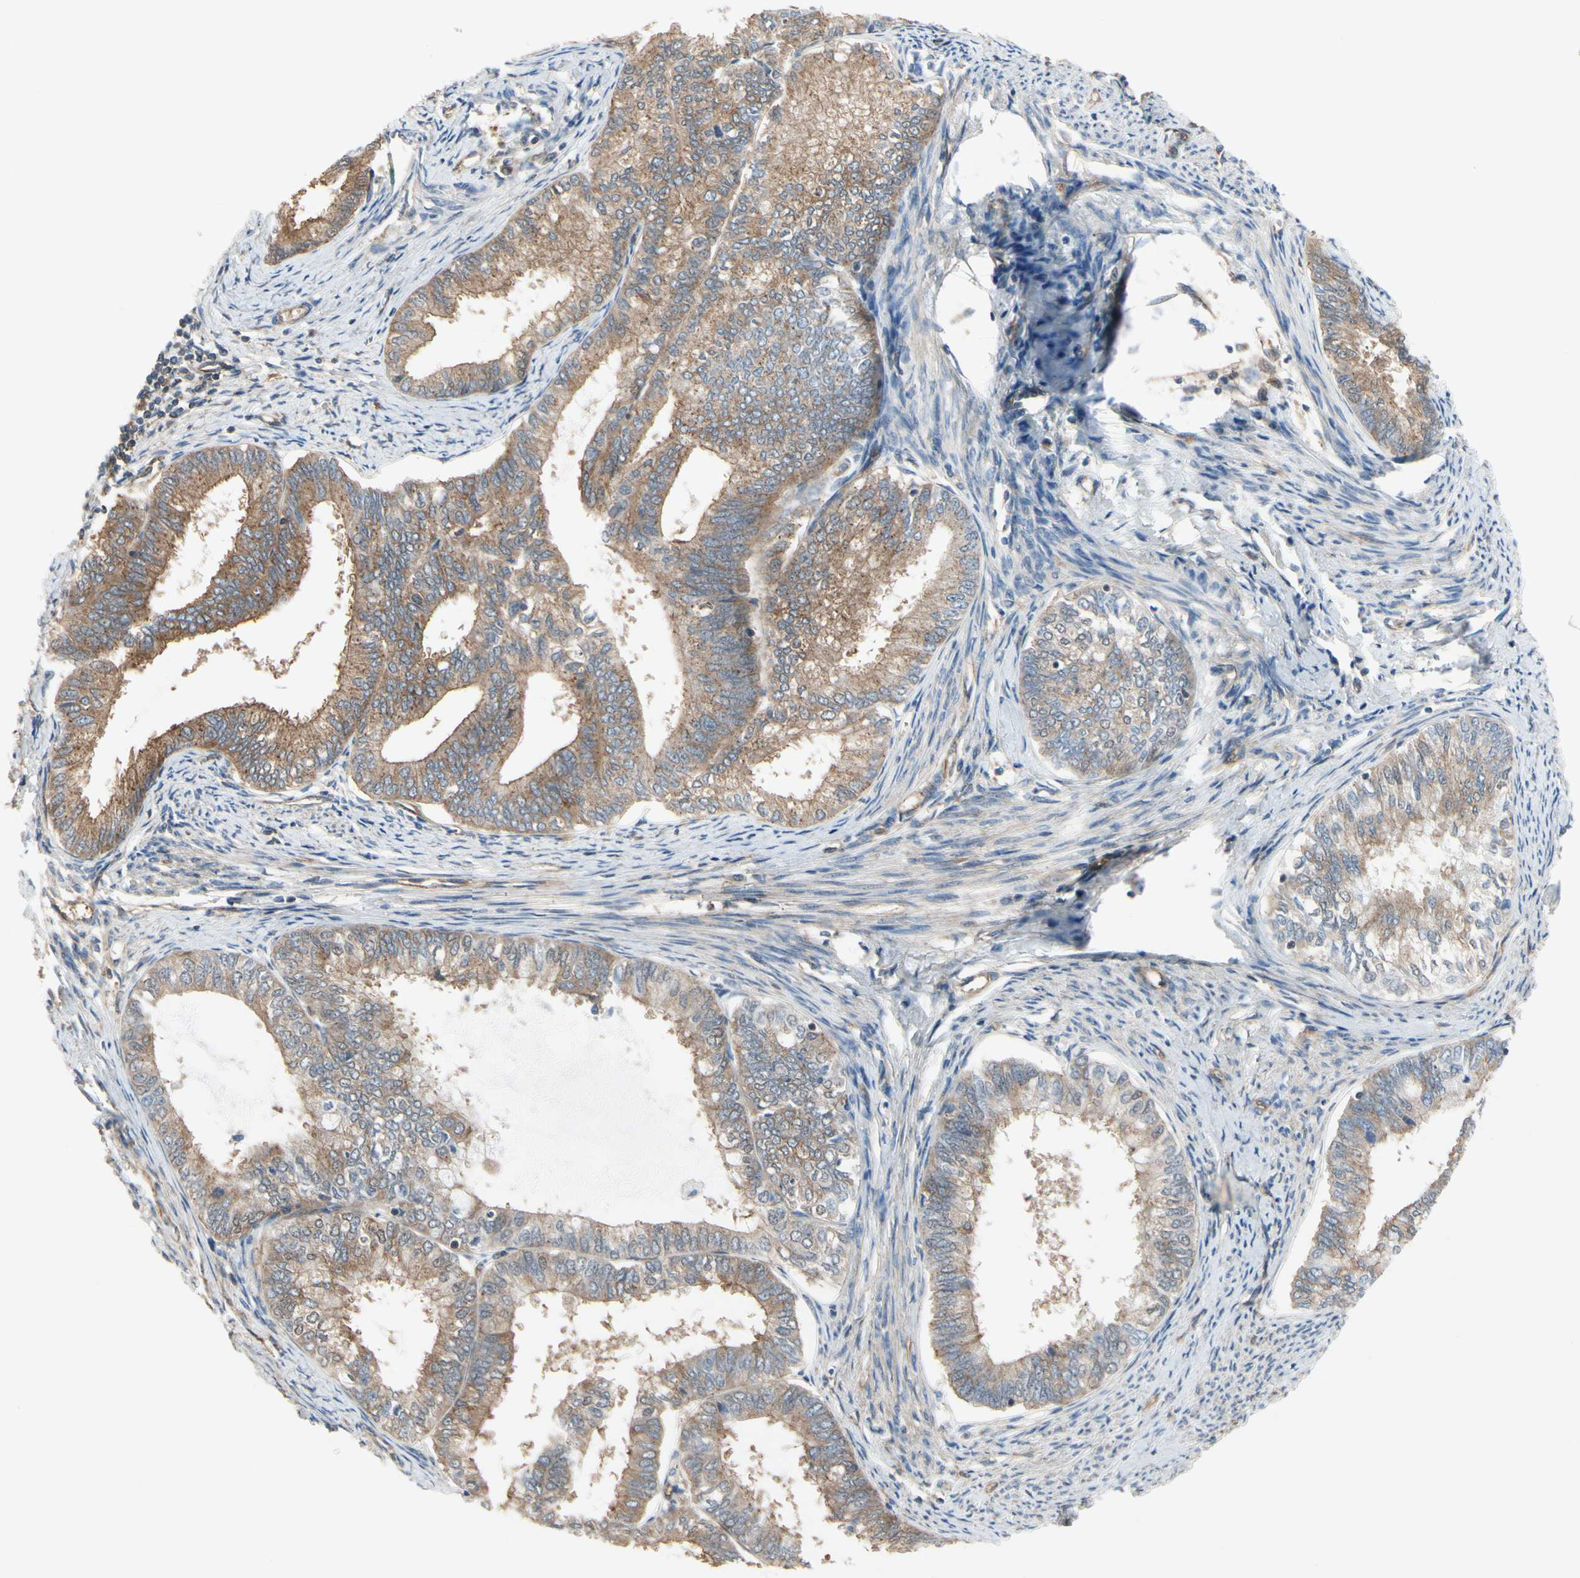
{"staining": {"intensity": "moderate", "quantity": "25%-75%", "location": "cytoplasmic/membranous"}, "tissue": "endometrial cancer", "cell_type": "Tumor cells", "image_type": "cancer", "snomed": [{"axis": "morphology", "description": "Adenocarcinoma, NOS"}, {"axis": "topography", "description": "Endometrium"}], "caption": "An image showing moderate cytoplasmic/membranous staining in about 25%-75% of tumor cells in endometrial cancer, as visualized by brown immunohistochemical staining.", "gene": "EPS15", "patient": {"sex": "female", "age": 86}}